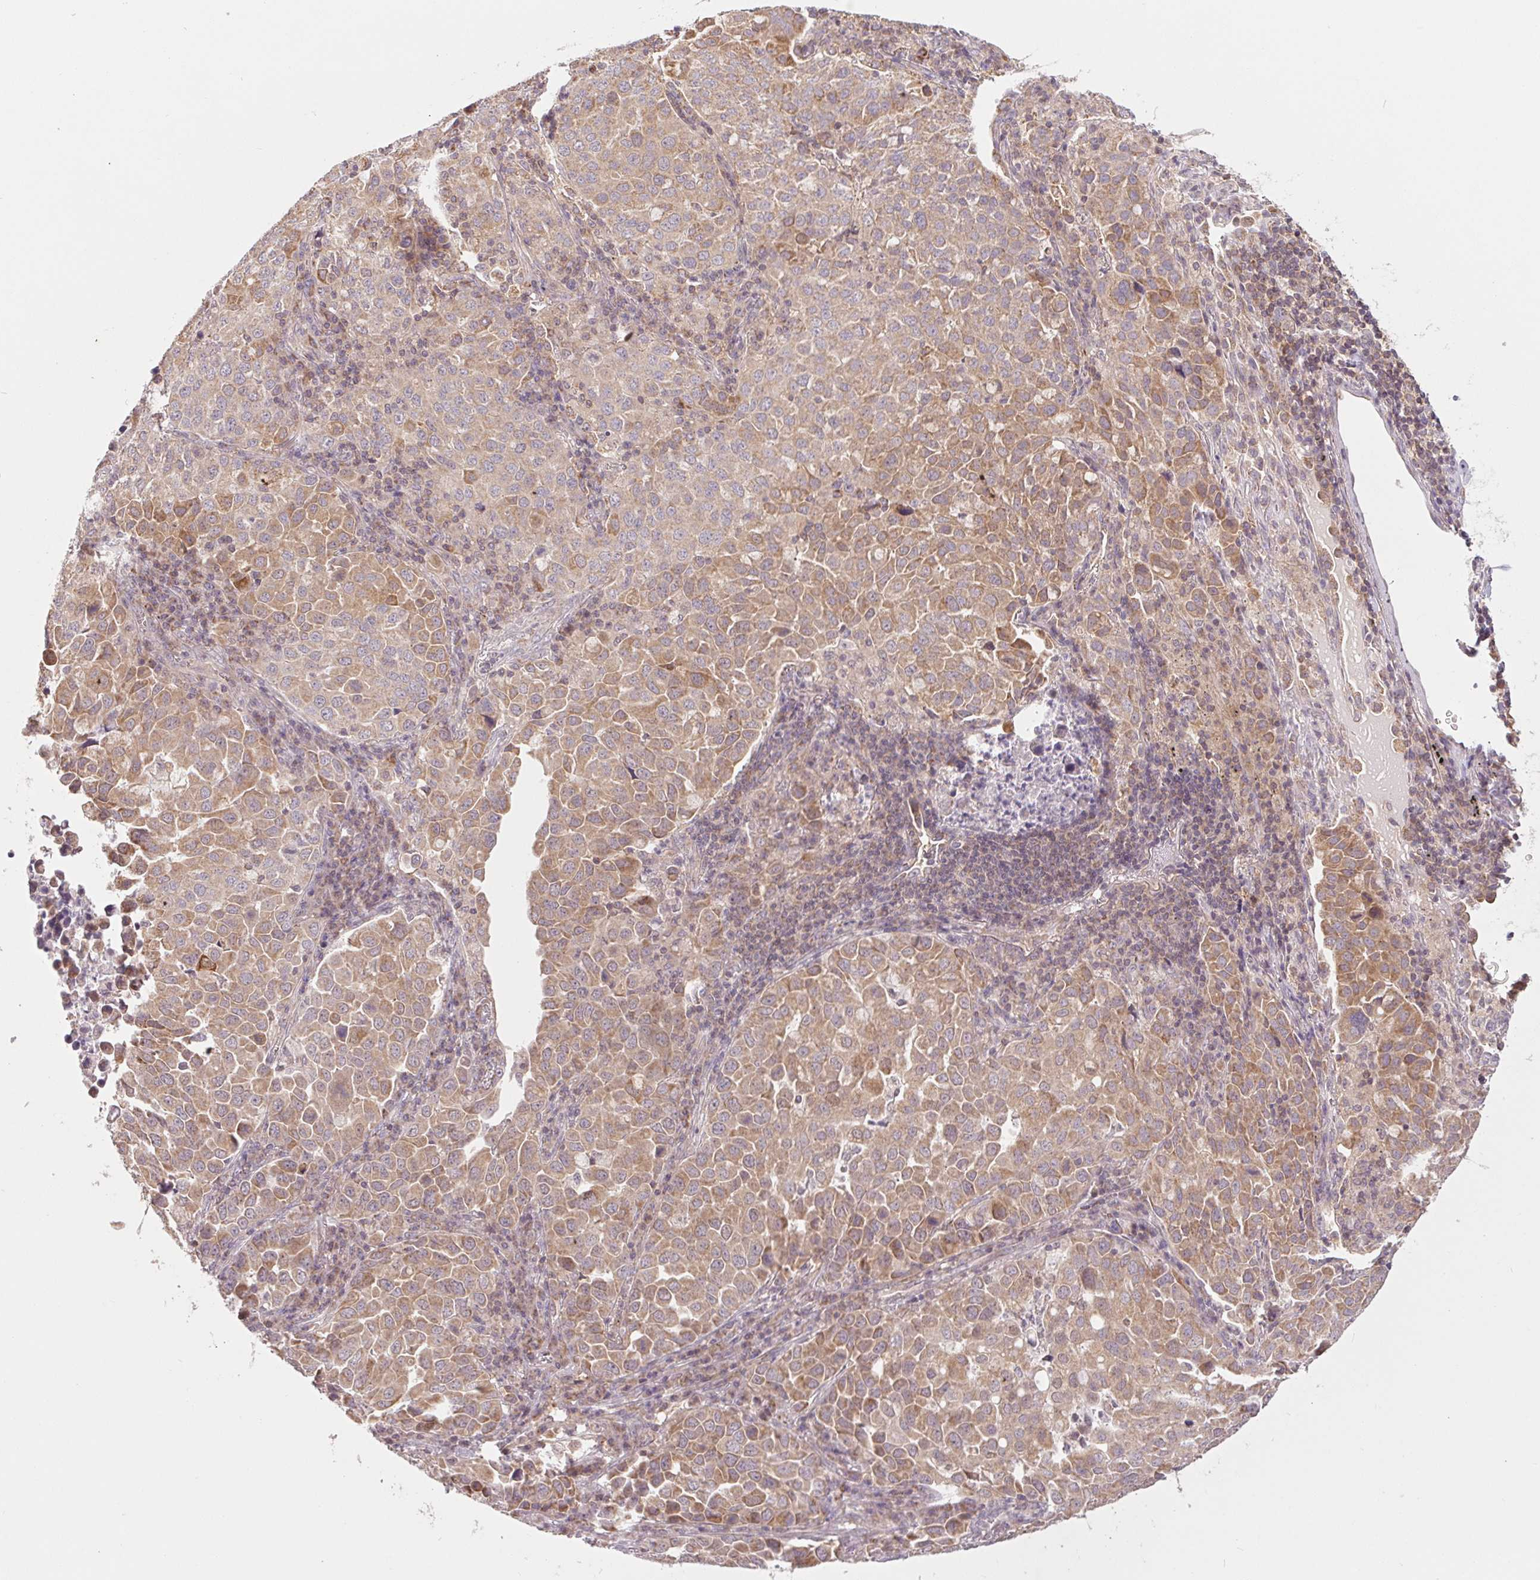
{"staining": {"intensity": "weak", "quantity": ">75%", "location": "cytoplasmic/membranous"}, "tissue": "lung cancer", "cell_type": "Tumor cells", "image_type": "cancer", "snomed": [{"axis": "morphology", "description": "Adenocarcinoma, NOS"}, {"axis": "morphology", "description": "Adenocarcinoma, metastatic, NOS"}, {"axis": "topography", "description": "Lymph node"}, {"axis": "topography", "description": "Lung"}], "caption": "A brown stain labels weak cytoplasmic/membranous positivity of a protein in human lung adenocarcinoma tumor cells.", "gene": "MAP3K5", "patient": {"sex": "female", "age": 65}}